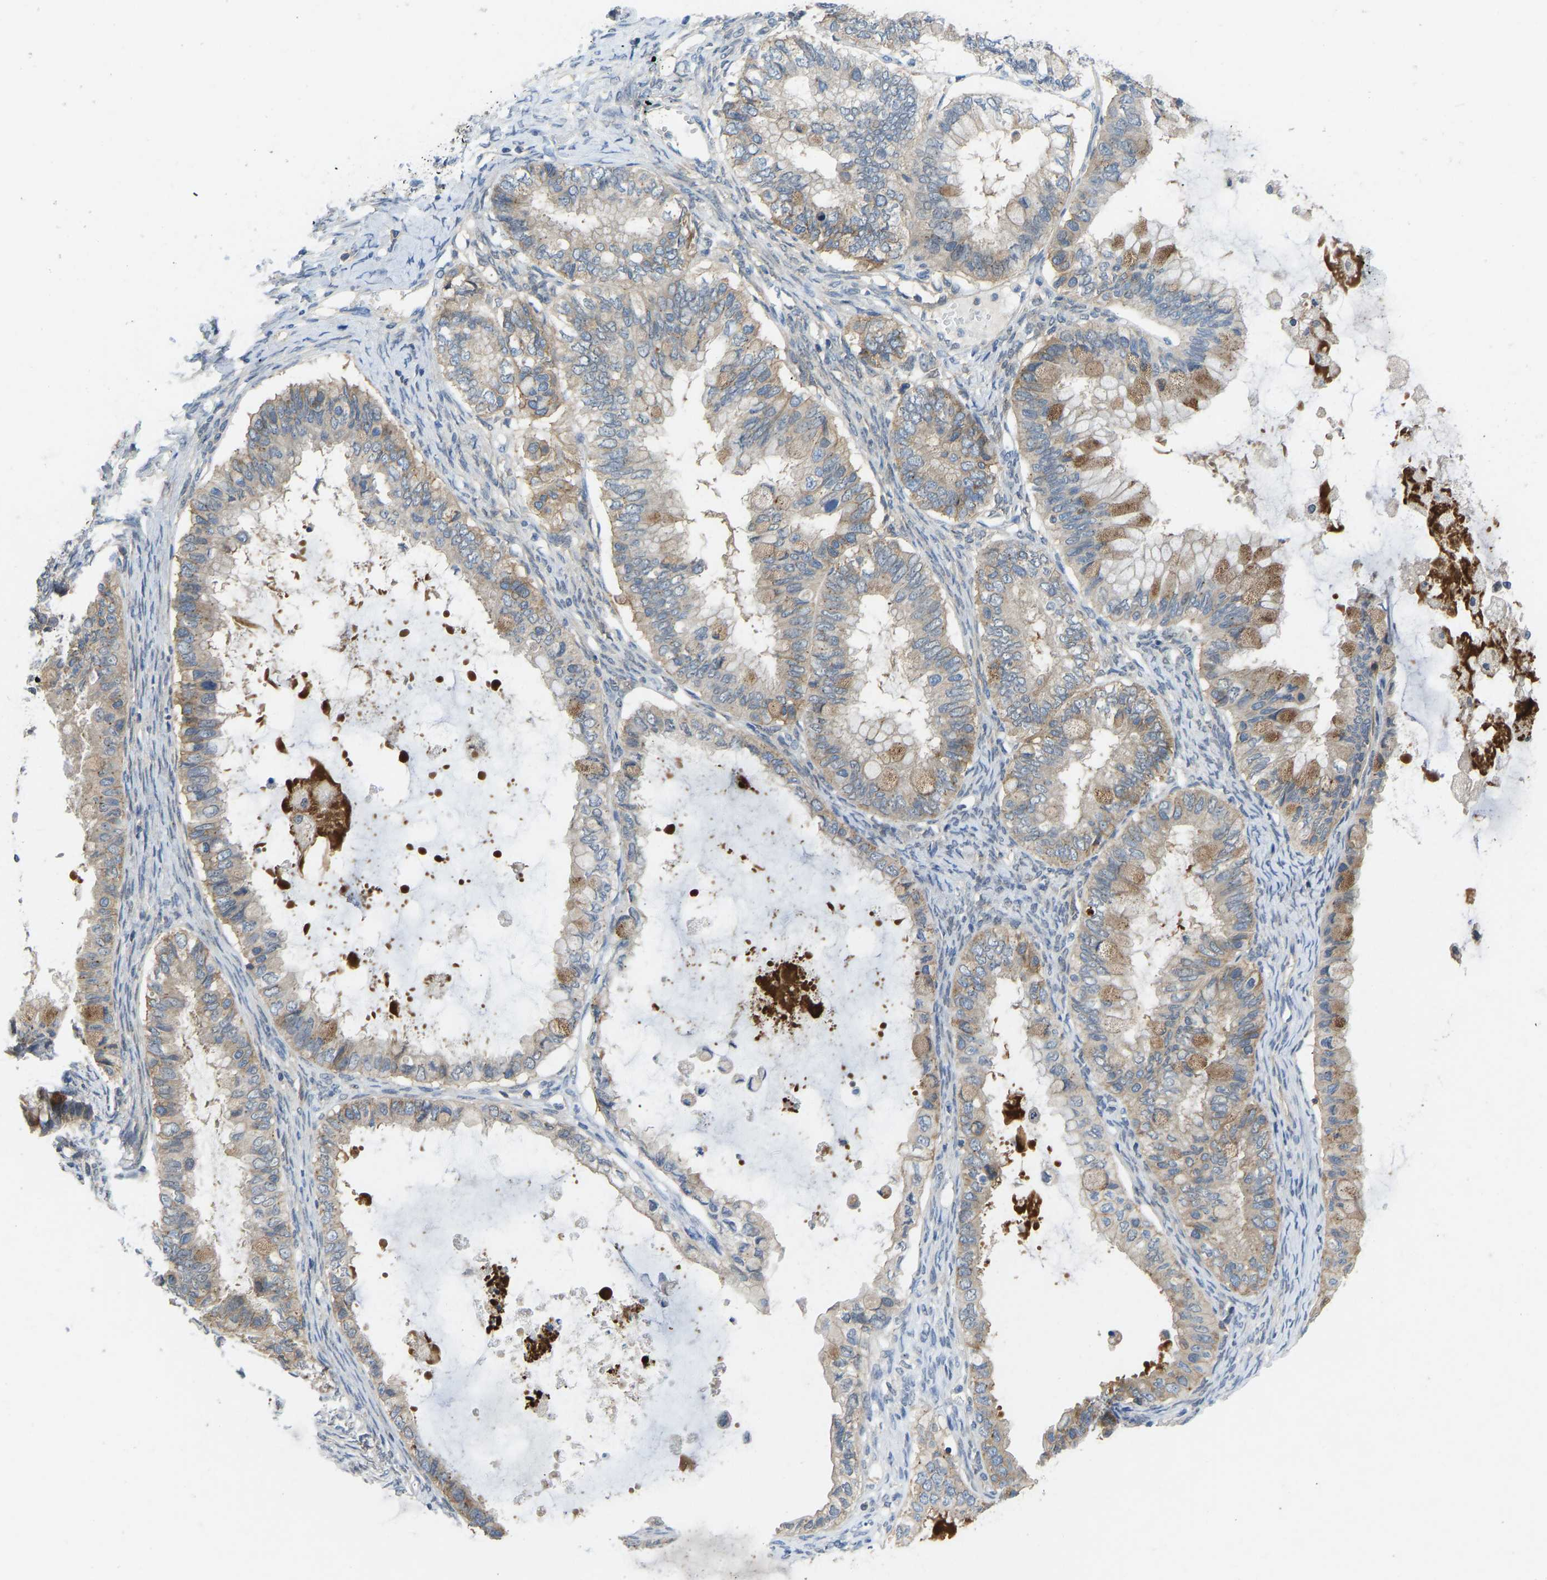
{"staining": {"intensity": "moderate", "quantity": "25%-75%", "location": "cytoplasmic/membranous"}, "tissue": "ovarian cancer", "cell_type": "Tumor cells", "image_type": "cancer", "snomed": [{"axis": "morphology", "description": "Cystadenocarcinoma, mucinous, NOS"}, {"axis": "topography", "description": "Ovary"}], "caption": "Tumor cells show medium levels of moderate cytoplasmic/membranous expression in approximately 25%-75% of cells in mucinous cystadenocarcinoma (ovarian). The protein is shown in brown color, while the nuclei are stained blue.", "gene": "NDRG3", "patient": {"sex": "female", "age": 80}}